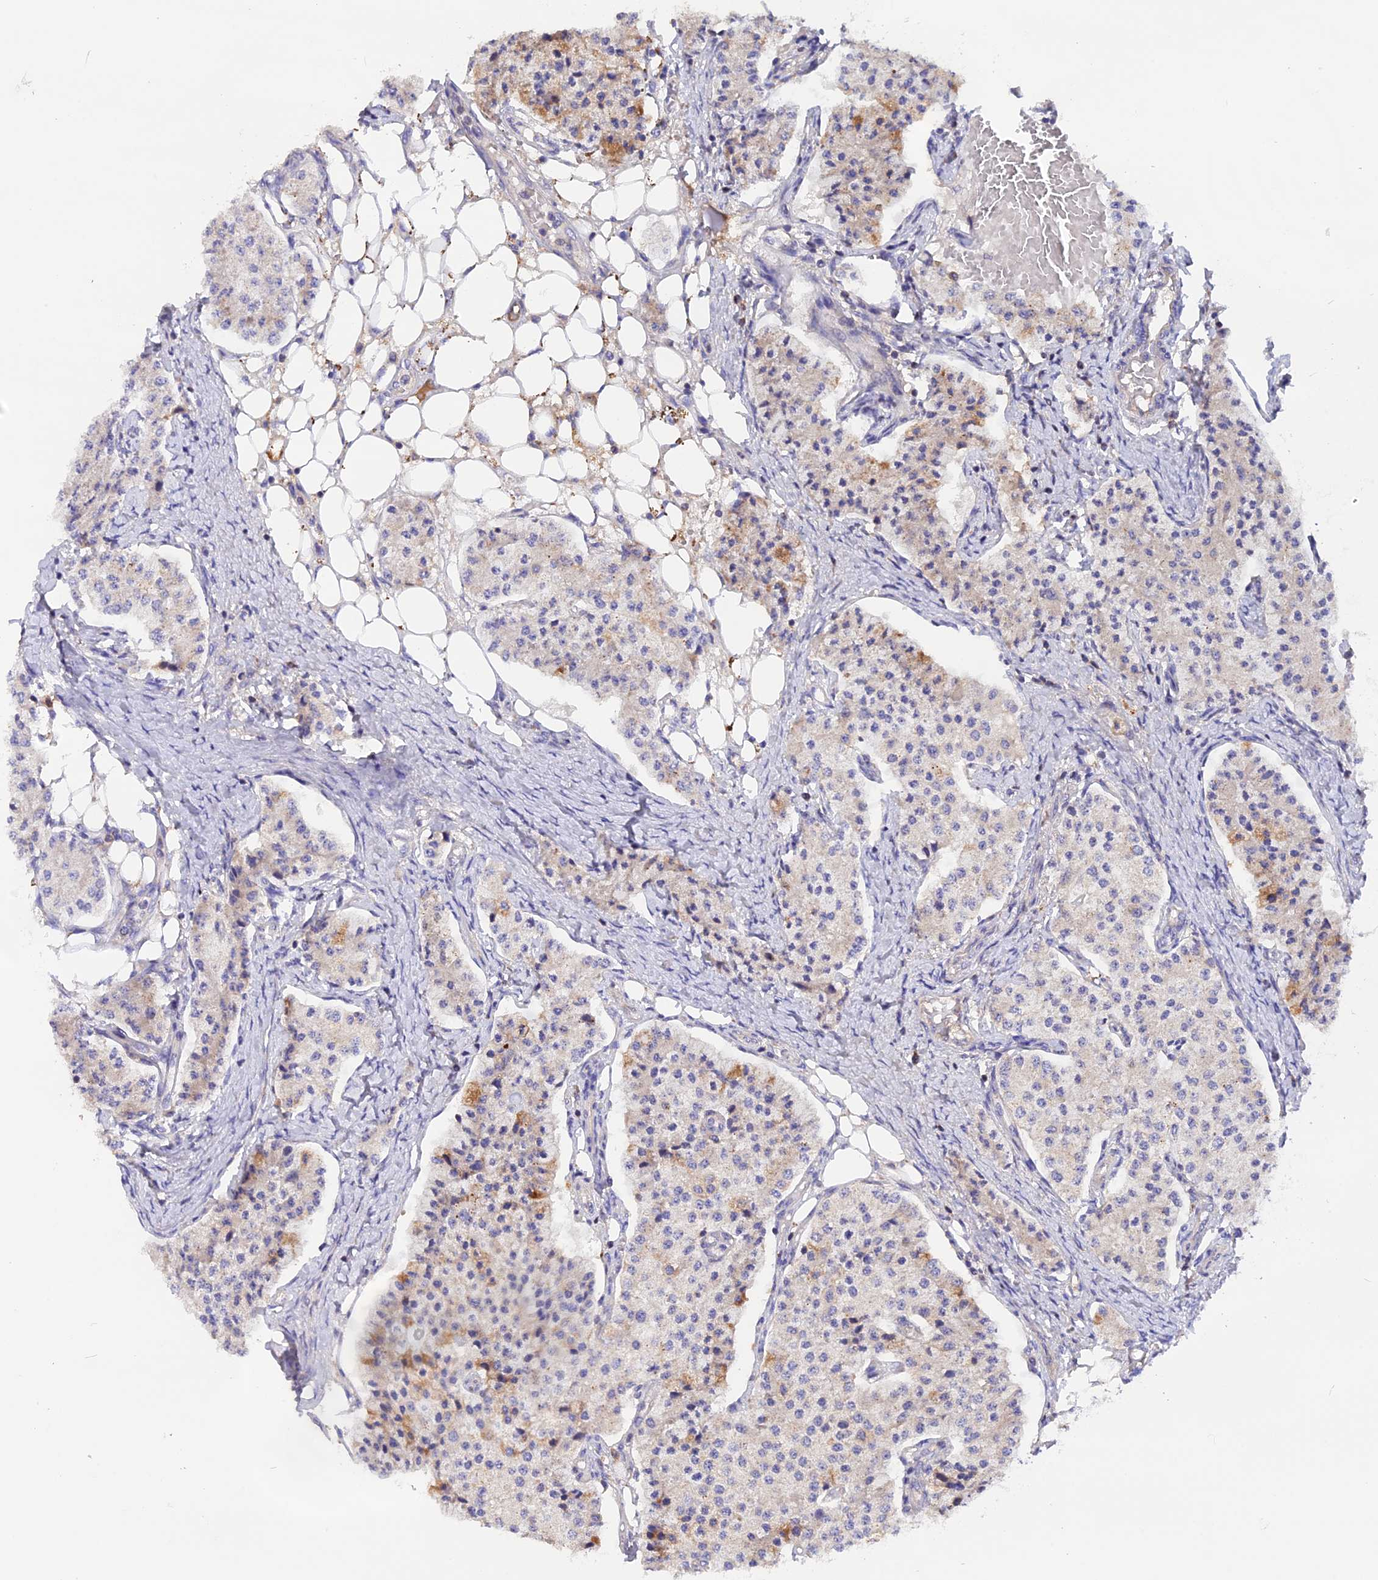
{"staining": {"intensity": "moderate", "quantity": "<25%", "location": "cytoplasmic/membranous"}, "tissue": "carcinoid", "cell_type": "Tumor cells", "image_type": "cancer", "snomed": [{"axis": "morphology", "description": "Carcinoid, malignant, NOS"}, {"axis": "topography", "description": "Colon"}], "caption": "The photomicrograph demonstrates a brown stain indicating the presence of a protein in the cytoplasmic/membranous of tumor cells in malignant carcinoid.", "gene": "MARK4", "patient": {"sex": "female", "age": 52}}